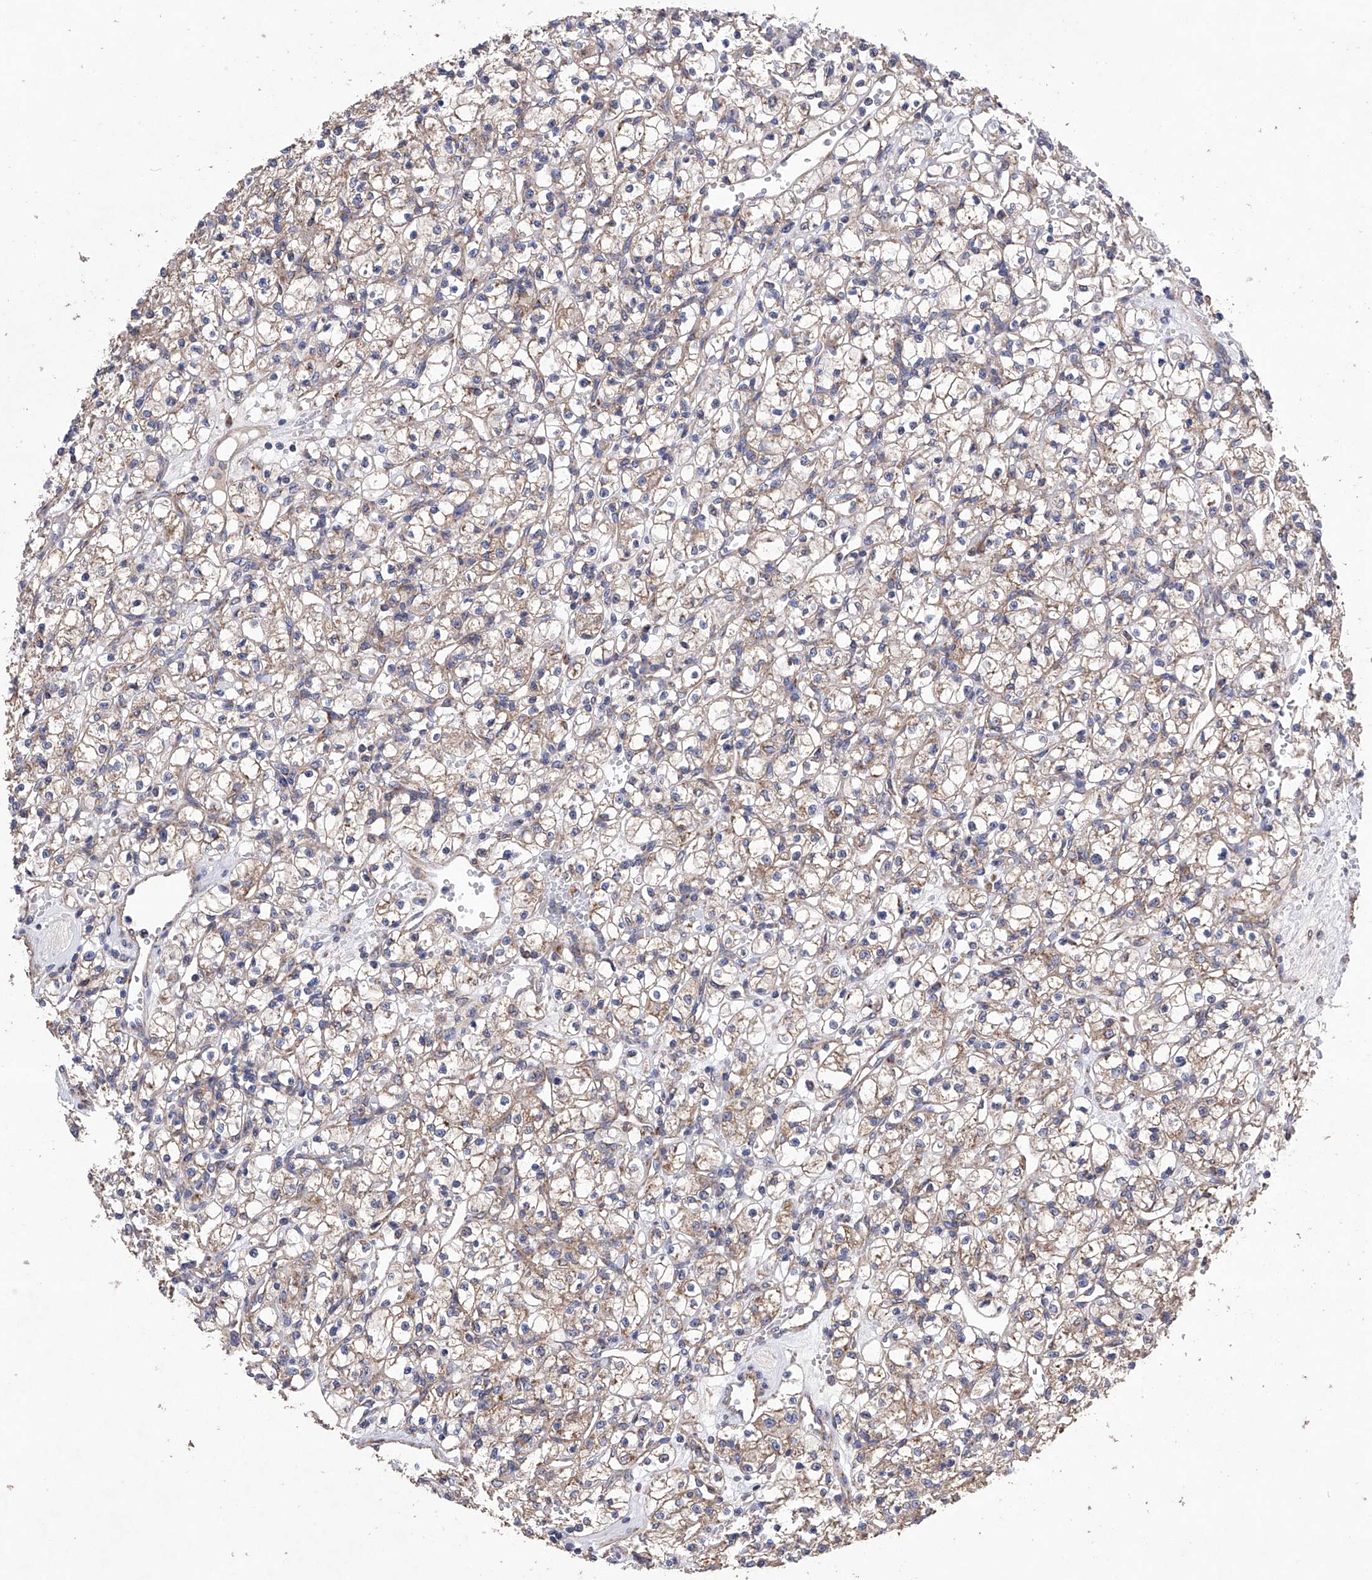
{"staining": {"intensity": "weak", "quantity": ">75%", "location": "cytoplasmic/membranous"}, "tissue": "renal cancer", "cell_type": "Tumor cells", "image_type": "cancer", "snomed": [{"axis": "morphology", "description": "Adenocarcinoma, NOS"}, {"axis": "topography", "description": "Kidney"}], "caption": "Renal cancer (adenocarcinoma) tissue reveals weak cytoplasmic/membranous expression in approximately >75% of tumor cells", "gene": "EFCAB2", "patient": {"sex": "female", "age": 59}}